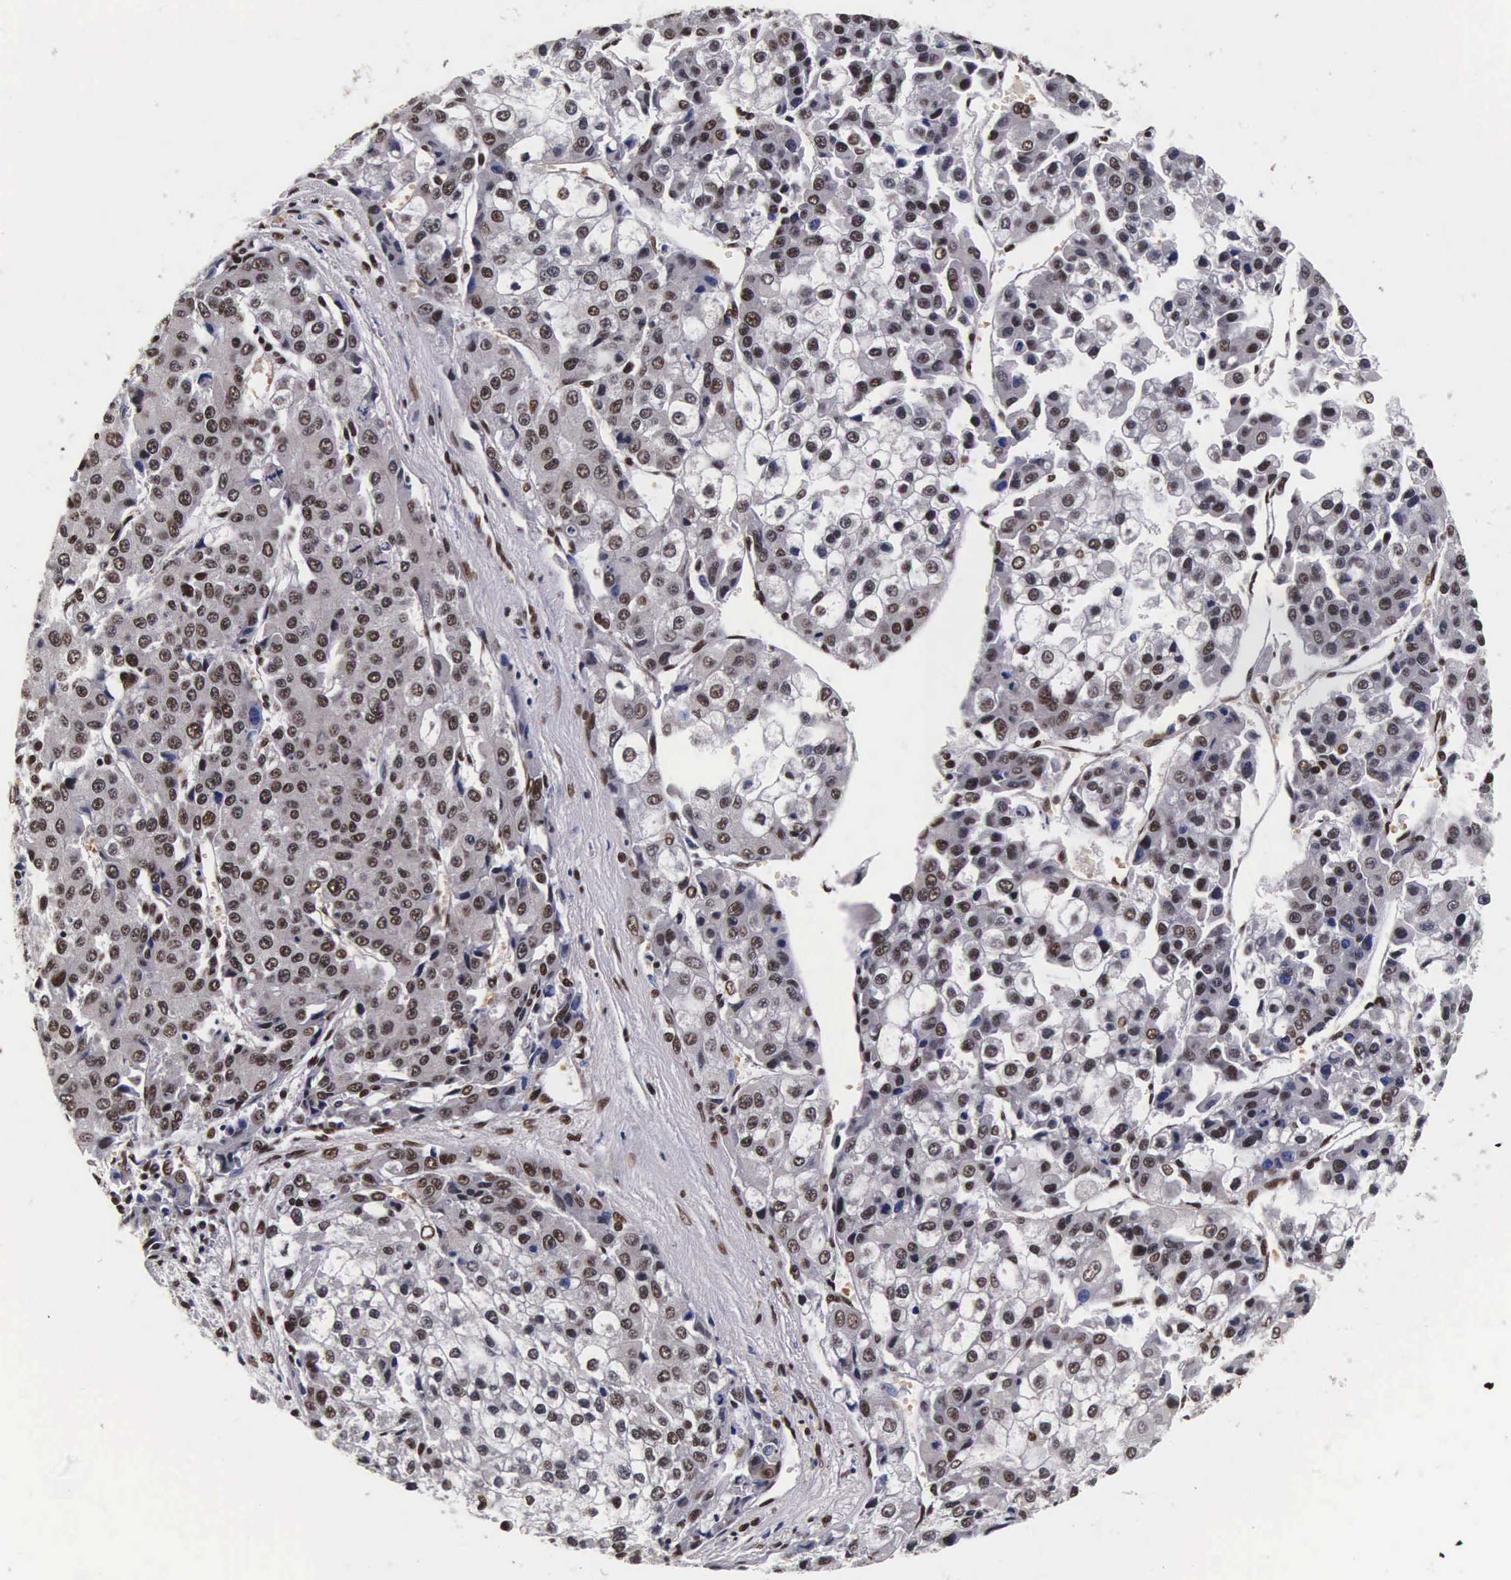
{"staining": {"intensity": "weak", "quantity": "25%-75%", "location": "nuclear"}, "tissue": "liver cancer", "cell_type": "Tumor cells", "image_type": "cancer", "snomed": [{"axis": "morphology", "description": "Carcinoma, Hepatocellular, NOS"}, {"axis": "topography", "description": "Liver"}], "caption": "About 25%-75% of tumor cells in liver cancer demonstrate weak nuclear protein expression as visualized by brown immunohistochemical staining.", "gene": "PABPN1", "patient": {"sex": "female", "age": 66}}